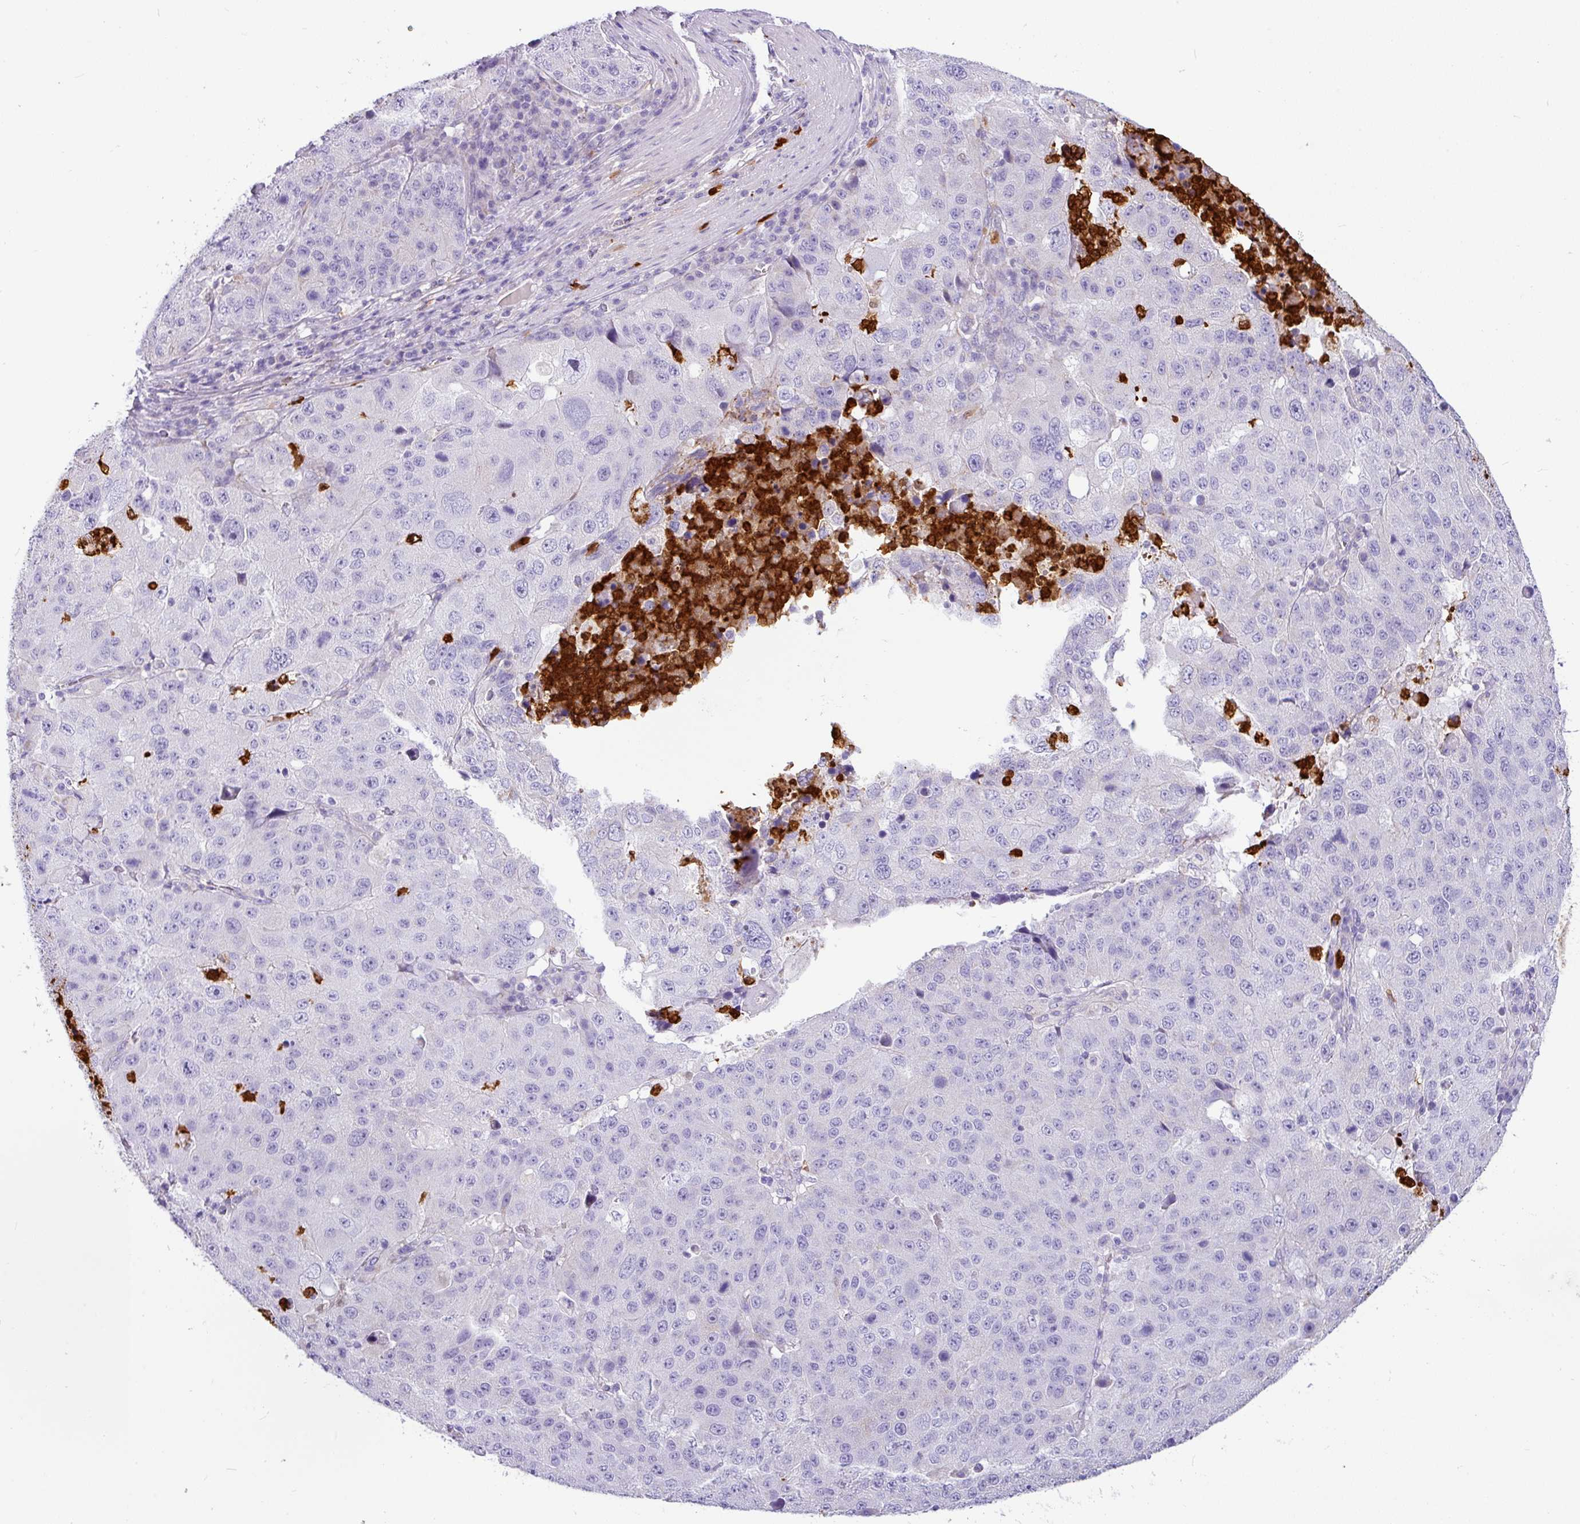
{"staining": {"intensity": "negative", "quantity": "none", "location": "none"}, "tissue": "stomach cancer", "cell_type": "Tumor cells", "image_type": "cancer", "snomed": [{"axis": "morphology", "description": "Adenocarcinoma, NOS"}, {"axis": "topography", "description": "Stomach"}], "caption": "Immunohistochemical staining of stomach cancer (adenocarcinoma) displays no significant expression in tumor cells.", "gene": "SH2D3C", "patient": {"sex": "male", "age": 71}}